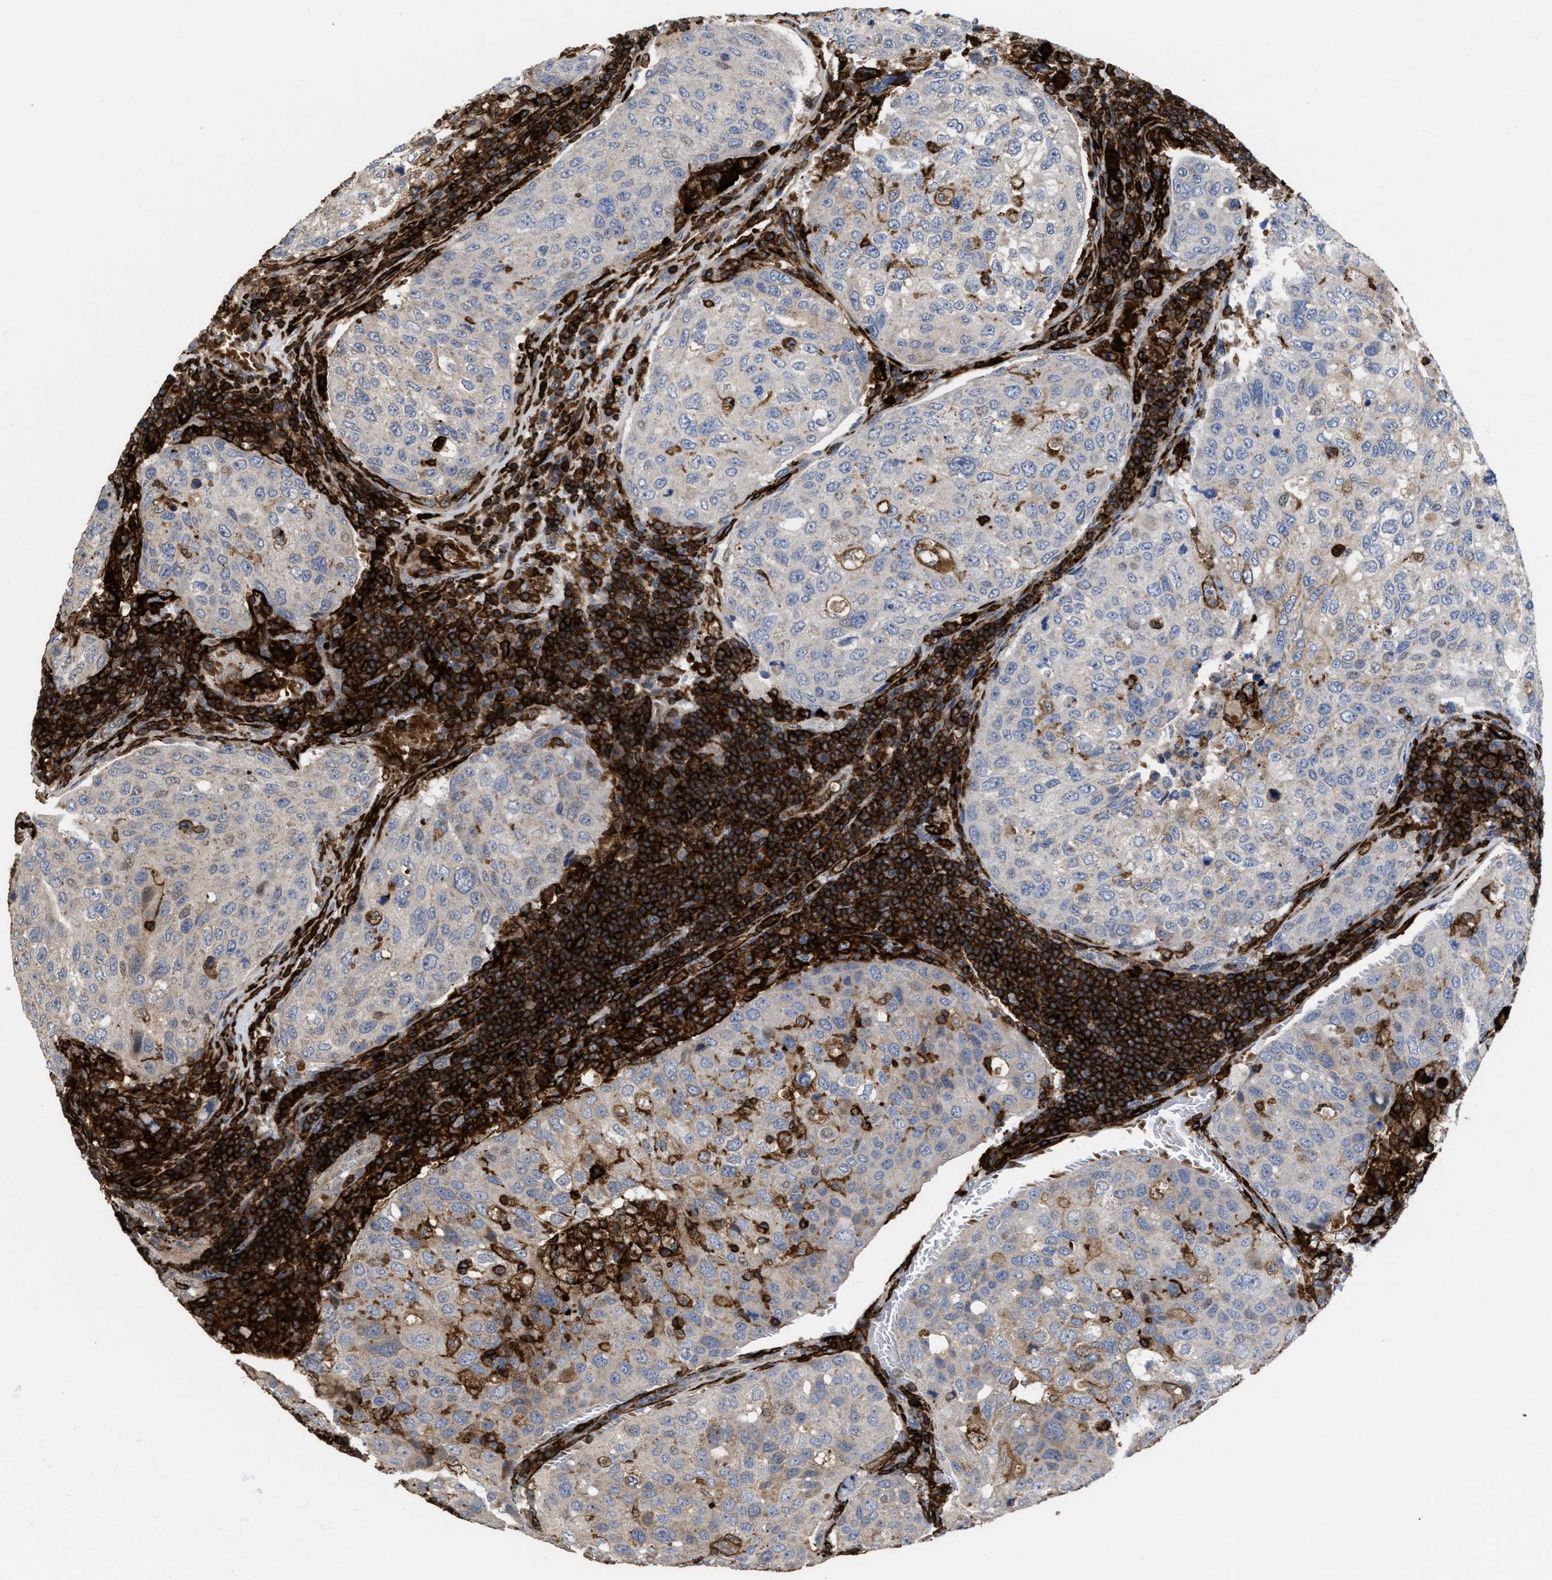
{"staining": {"intensity": "negative", "quantity": "none", "location": "none"}, "tissue": "urothelial cancer", "cell_type": "Tumor cells", "image_type": "cancer", "snomed": [{"axis": "morphology", "description": "Urothelial carcinoma, High grade"}, {"axis": "topography", "description": "Lymph node"}, {"axis": "topography", "description": "Urinary bladder"}], "caption": "Tumor cells are negative for protein expression in human urothelial cancer. (DAB IHC, high magnification).", "gene": "PTPRE", "patient": {"sex": "male", "age": 51}}